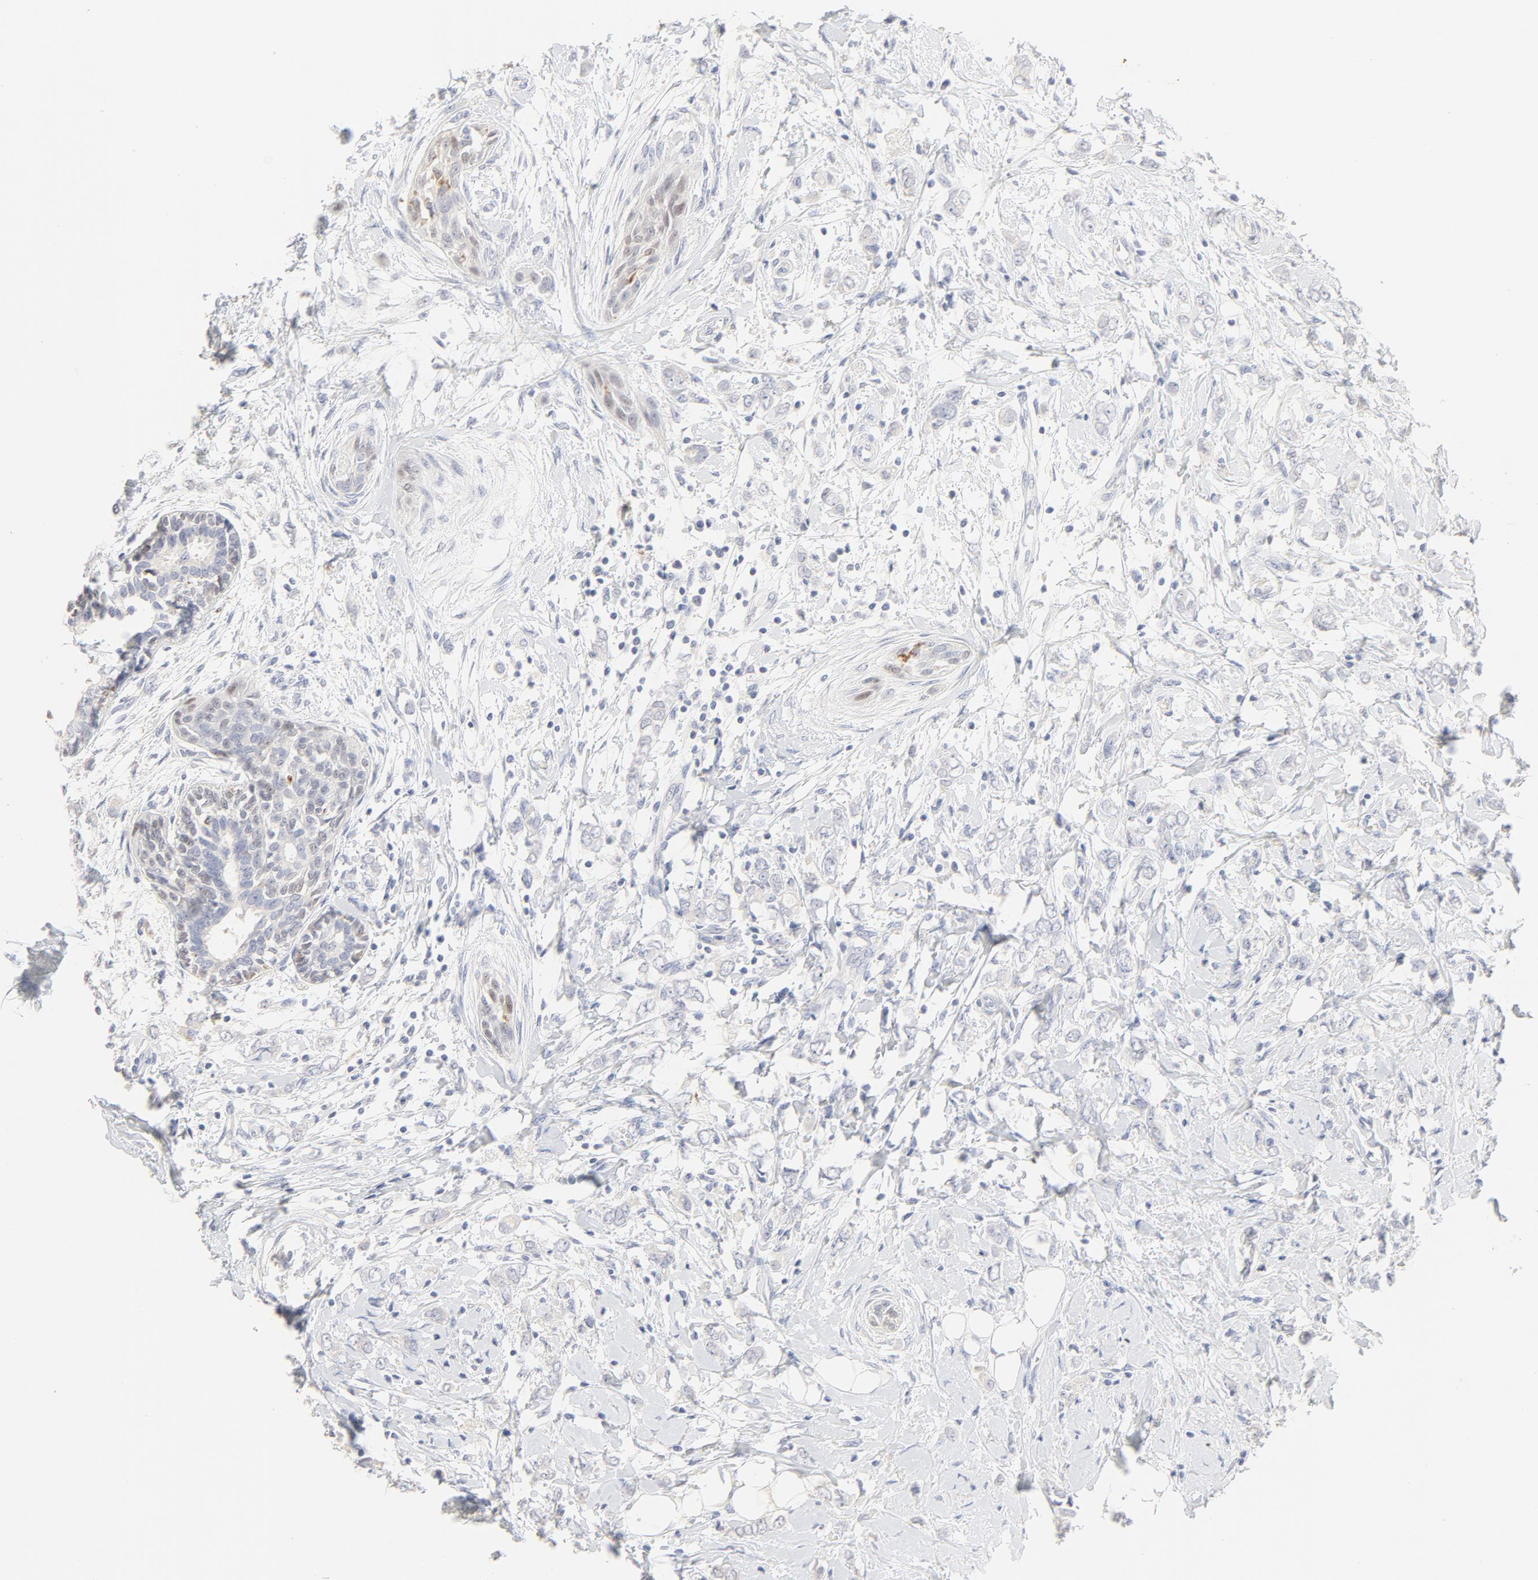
{"staining": {"intensity": "weak", "quantity": "<25%", "location": "cytoplasmic/membranous"}, "tissue": "breast cancer", "cell_type": "Tumor cells", "image_type": "cancer", "snomed": [{"axis": "morphology", "description": "Normal tissue, NOS"}, {"axis": "morphology", "description": "Lobular carcinoma"}, {"axis": "topography", "description": "Breast"}], "caption": "Immunohistochemistry (IHC) of human breast lobular carcinoma demonstrates no positivity in tumor cells.", "gene": "FCGBP", "patient": {"sex": "female", "age": 47}}